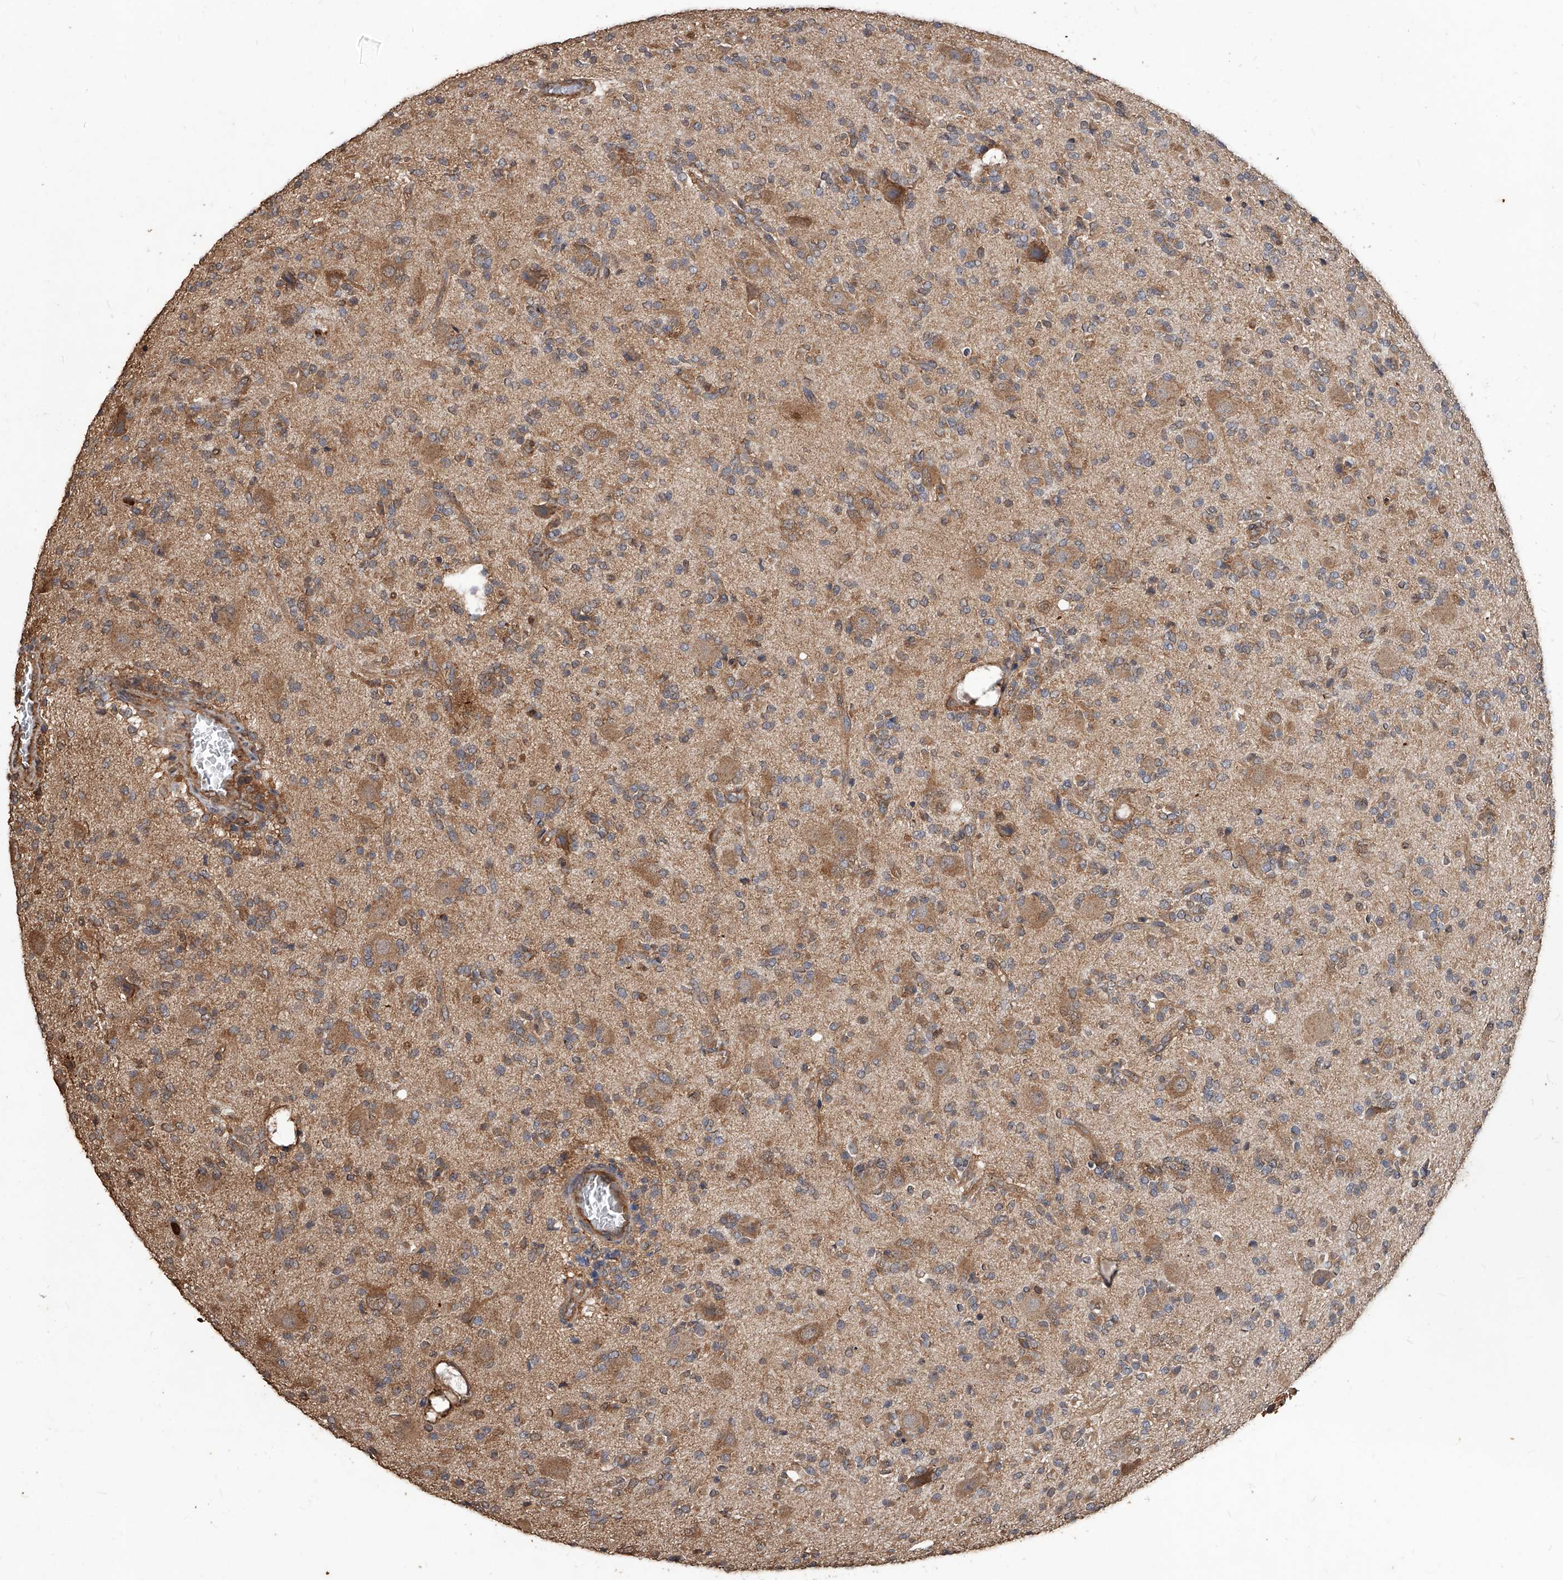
{"staining": {"intensity": "weak", "quantity": "25%-75%", "location": "cytoplasmic/membranous"}, "tissue": "glioma", "cell_type": "Tumor cells", "image_type": "cancer", "snomed": [{"axis": "morphology", "description": "Glioma, malignant, High grade"}, {"axis": "topography", "description": "Brain"}], "caption": "Immunohistochemical staining of glioma displays low levels of weak cytoplasmic/membranous expression in about 25%-75% of tumor cells.", "gene": "UCP2", "patient": {"sex": "male", "age": 34}}